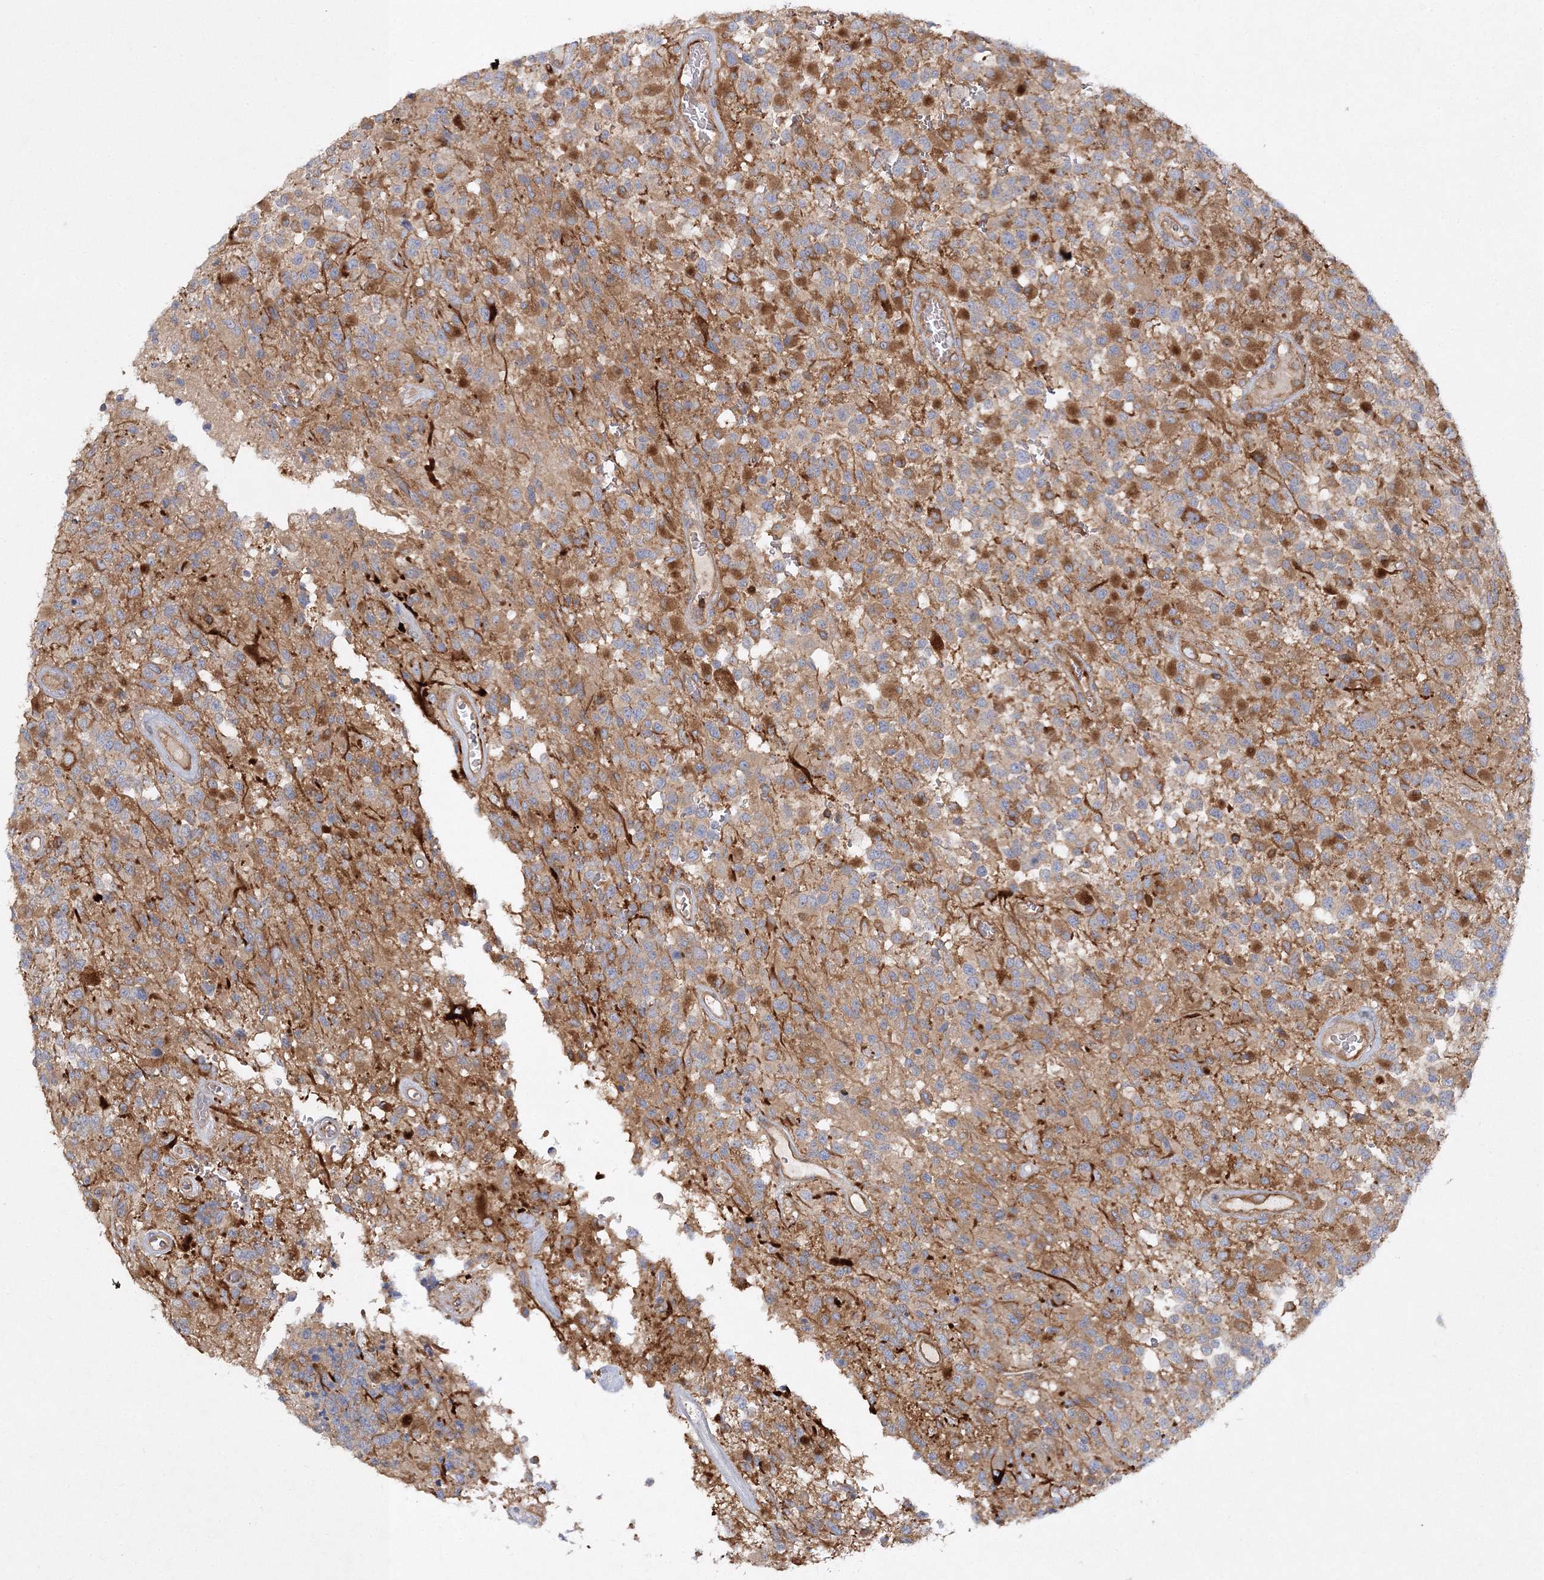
{"staining": {"intensity": "moderate", "quantity": "<25%", "location": "cytoplasmic/membranous"}, "tissue": "glioma", "cell_type": "Tumor cells", "image_type": "cancer", "snomed": [{"axis": "morphology", "description": "Glioma, malignant, High grade"}, {"axis": "morphology", "description": "Glioblastoma, NOS"}, {"axis": "topography", "description": "Brain"}], "caption": "Protein staining of glioma tissue shows moderate cytoplasmic/membranous expression in about <25% of tumor cells.", "gene": "WDR37", "patient": {"sex": "male", "age": 60}}